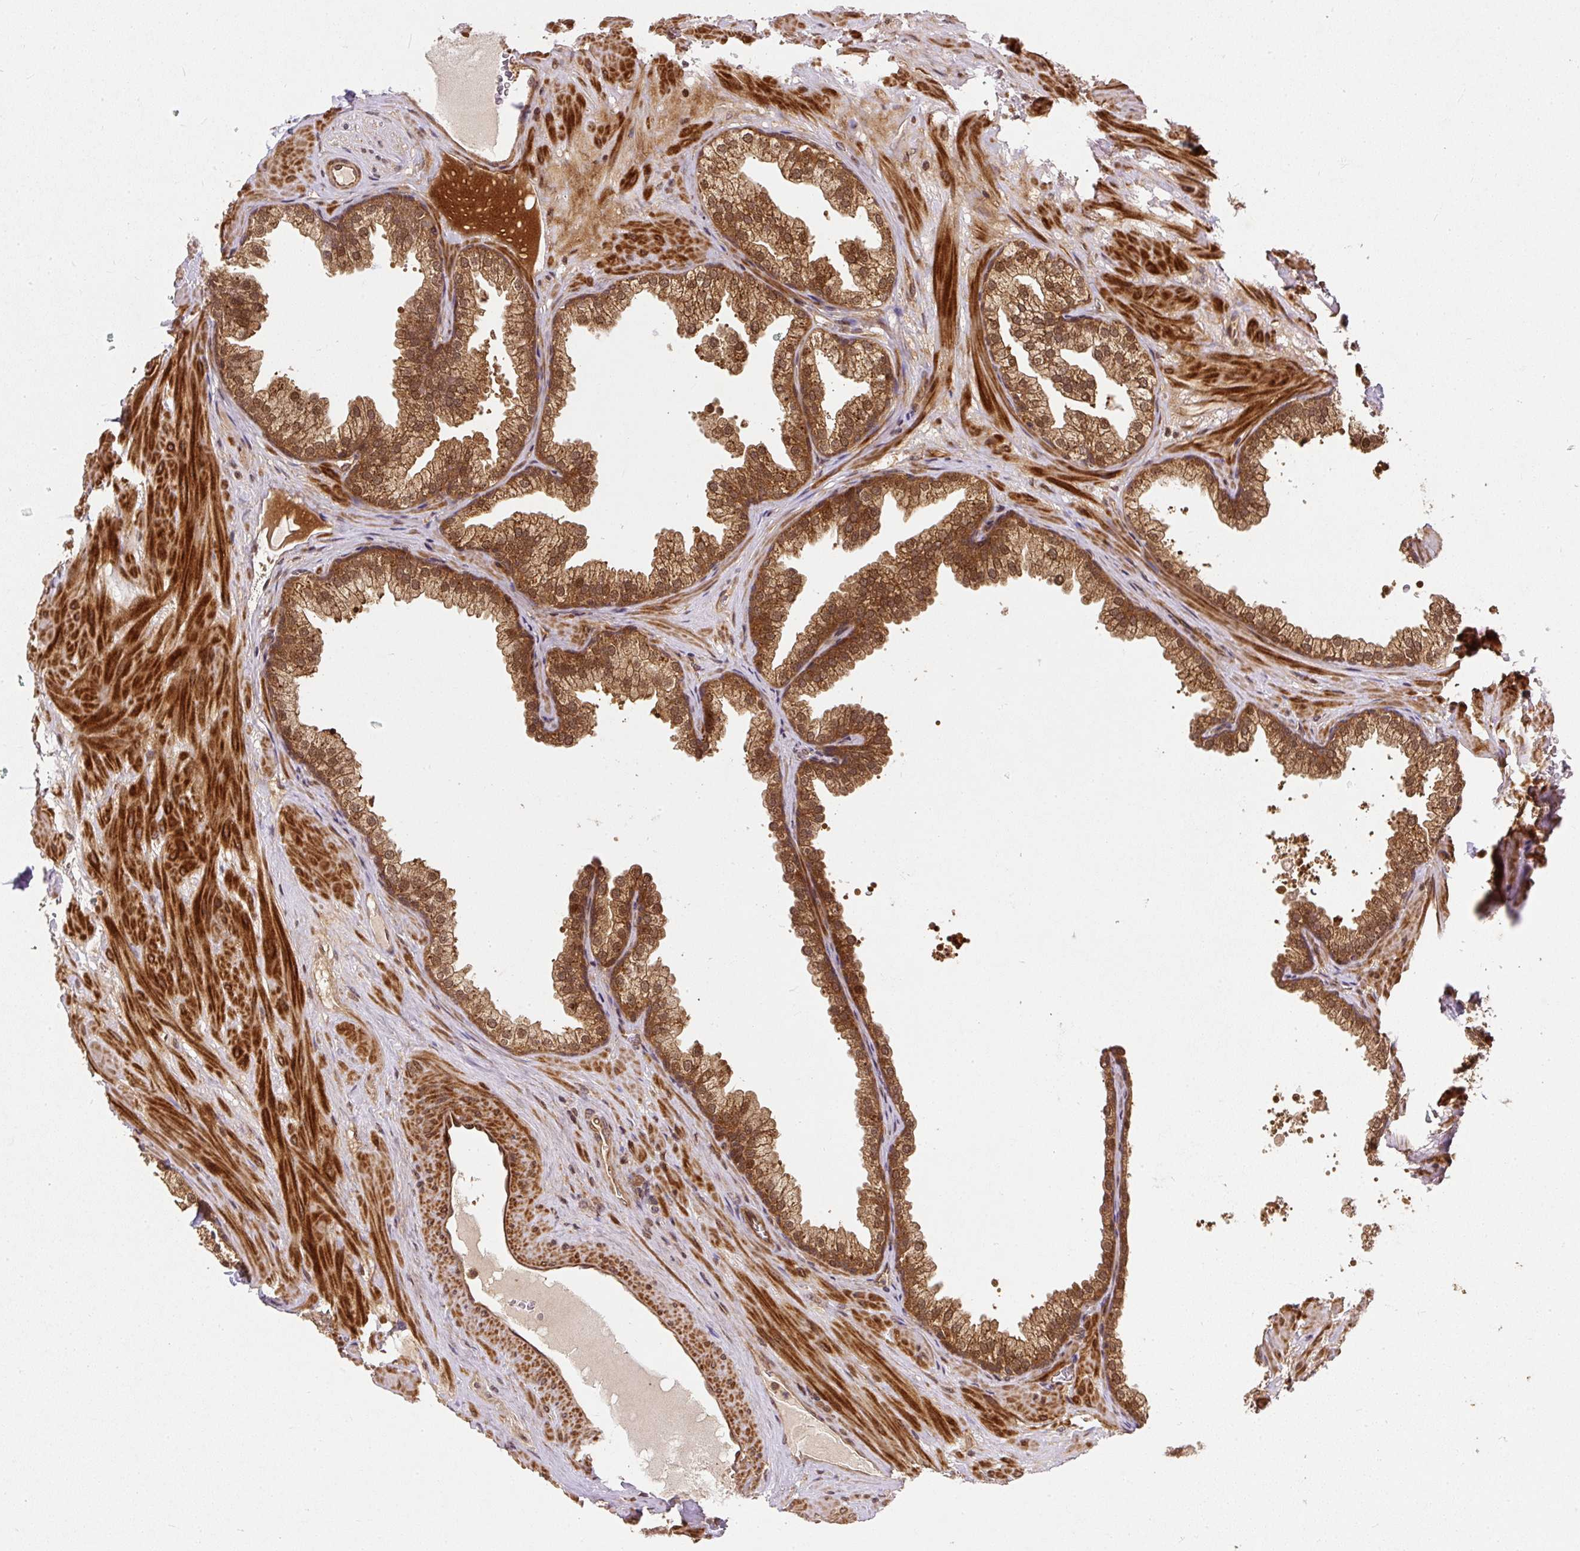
{"staining": {"intensity": "strong", "quantity": ">75%", "location": "cytoplasmic/membranous,nuclear"}, "tissue": "prostate", "cell_type": "Glandular cells", "image_type": "normal", "snomed": [{"axis": "morphology", "description": "Normal tissue, NOS"}, {"axis": "topography", "description": "Prostate"}], "caption": "DAB (3,3'-diaminobenzidine) immunohistochemical staining of benign human prostate displays strong cytoplasmic/membranous,nuclear protein expression in approximately >75% of glandular cells. The staining is performed using DAB brown chromogen to label protein expression. The nuclei are counter-stained blue using hematoxylin.", "gene": "PSMD1", "patient": {"sex": "male", "age": 37}}